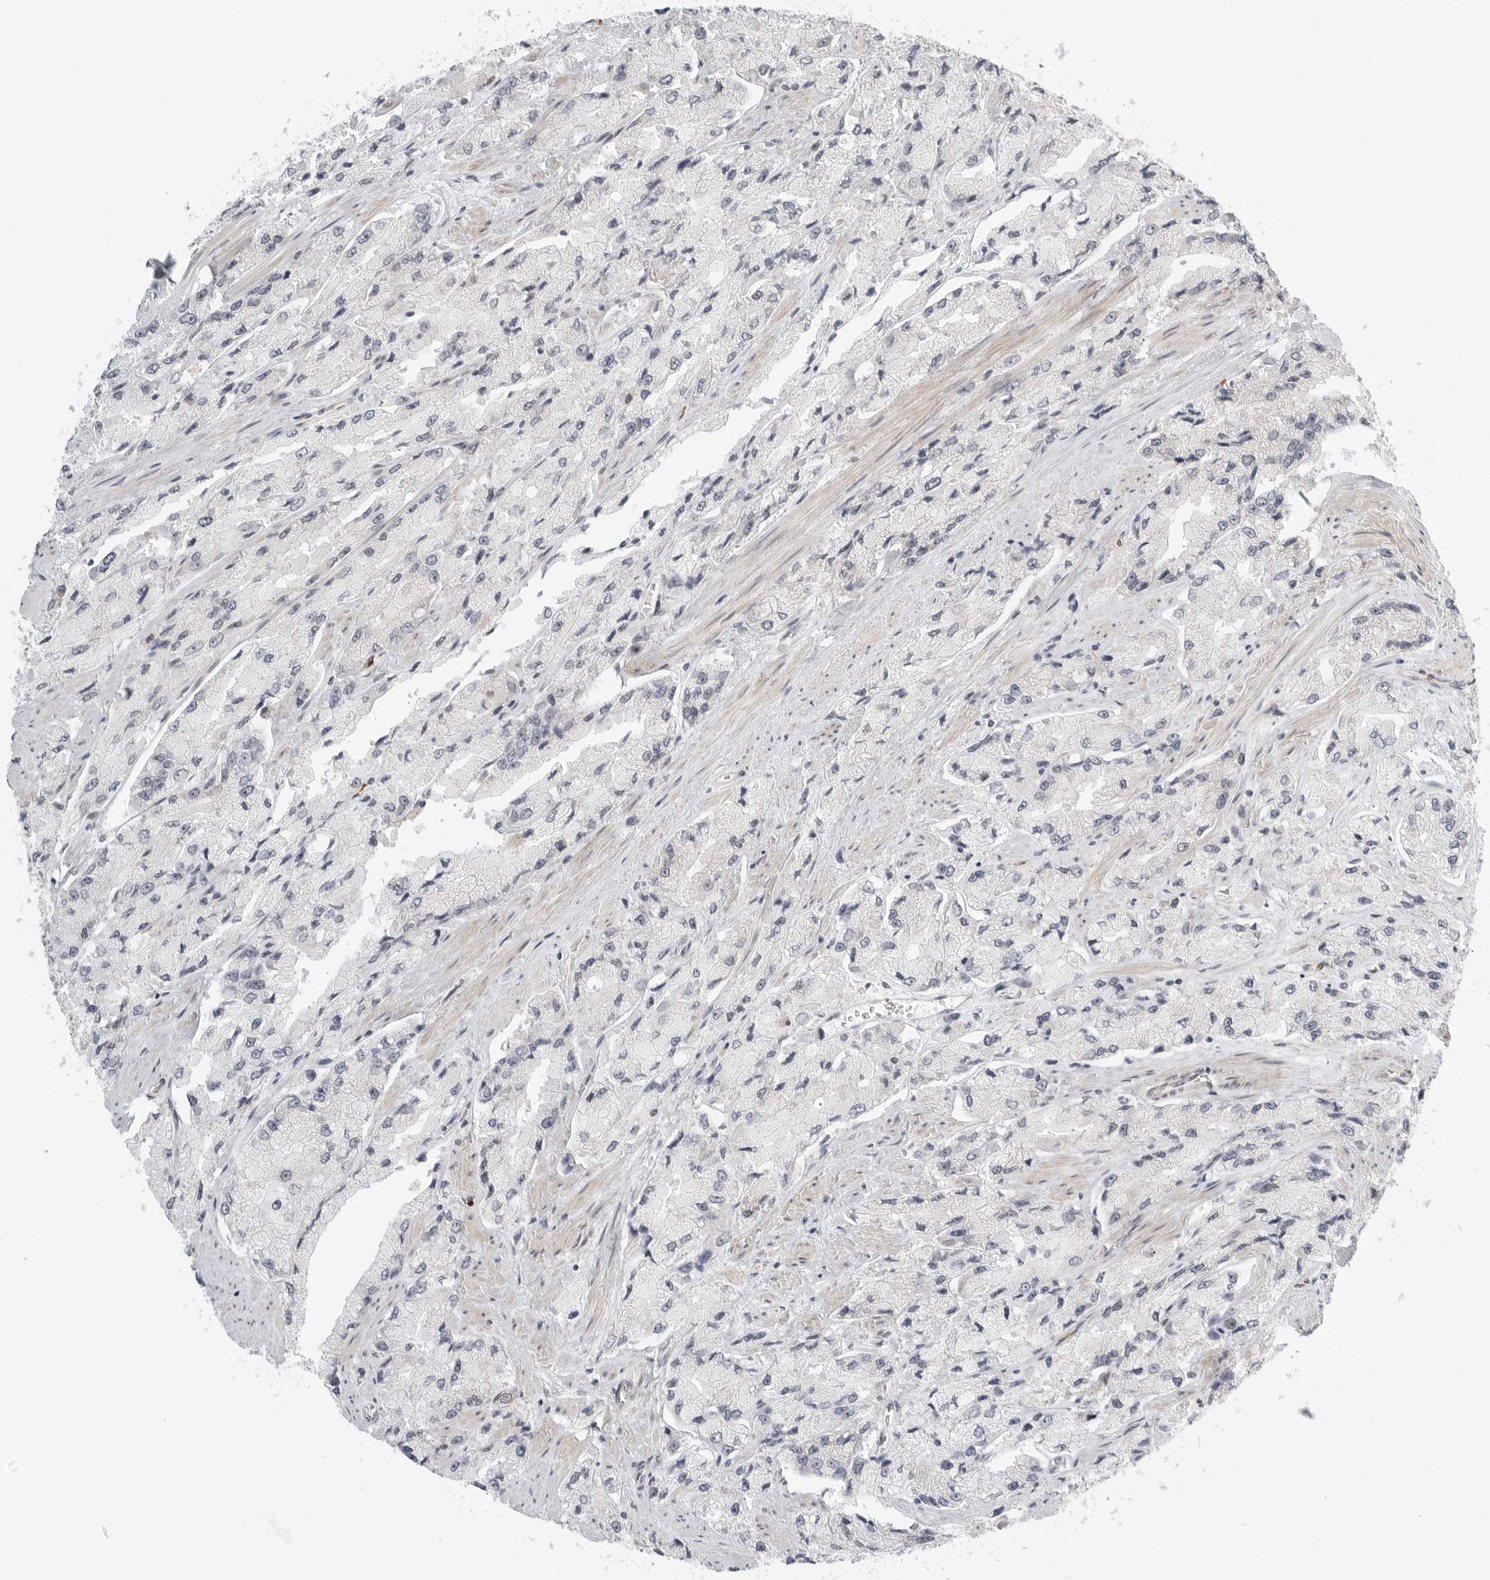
{"staining": {"intensity": "negative", "quantity": "none", "location": "none"}, "tissue": "prostate cancer", "cell_type": "Tumor cells", "image_type": "cancer", "snomed": [{"axis": "morphology", "description": "Adenocarcinoma, High grade"}, {"axis": "topography", "description": "Prostate"}], "caption": "A photomicrograph of human adenocarcinoma (high-grade) (prostate) is negative for staining in tumor cells. (Brightfield microscopy of DAB (3,3'-diaminobenzidine) immunohistochemistry at high magnification).", "gene": "DSCC1", "patient": {"sex": "male", "age": 58}}